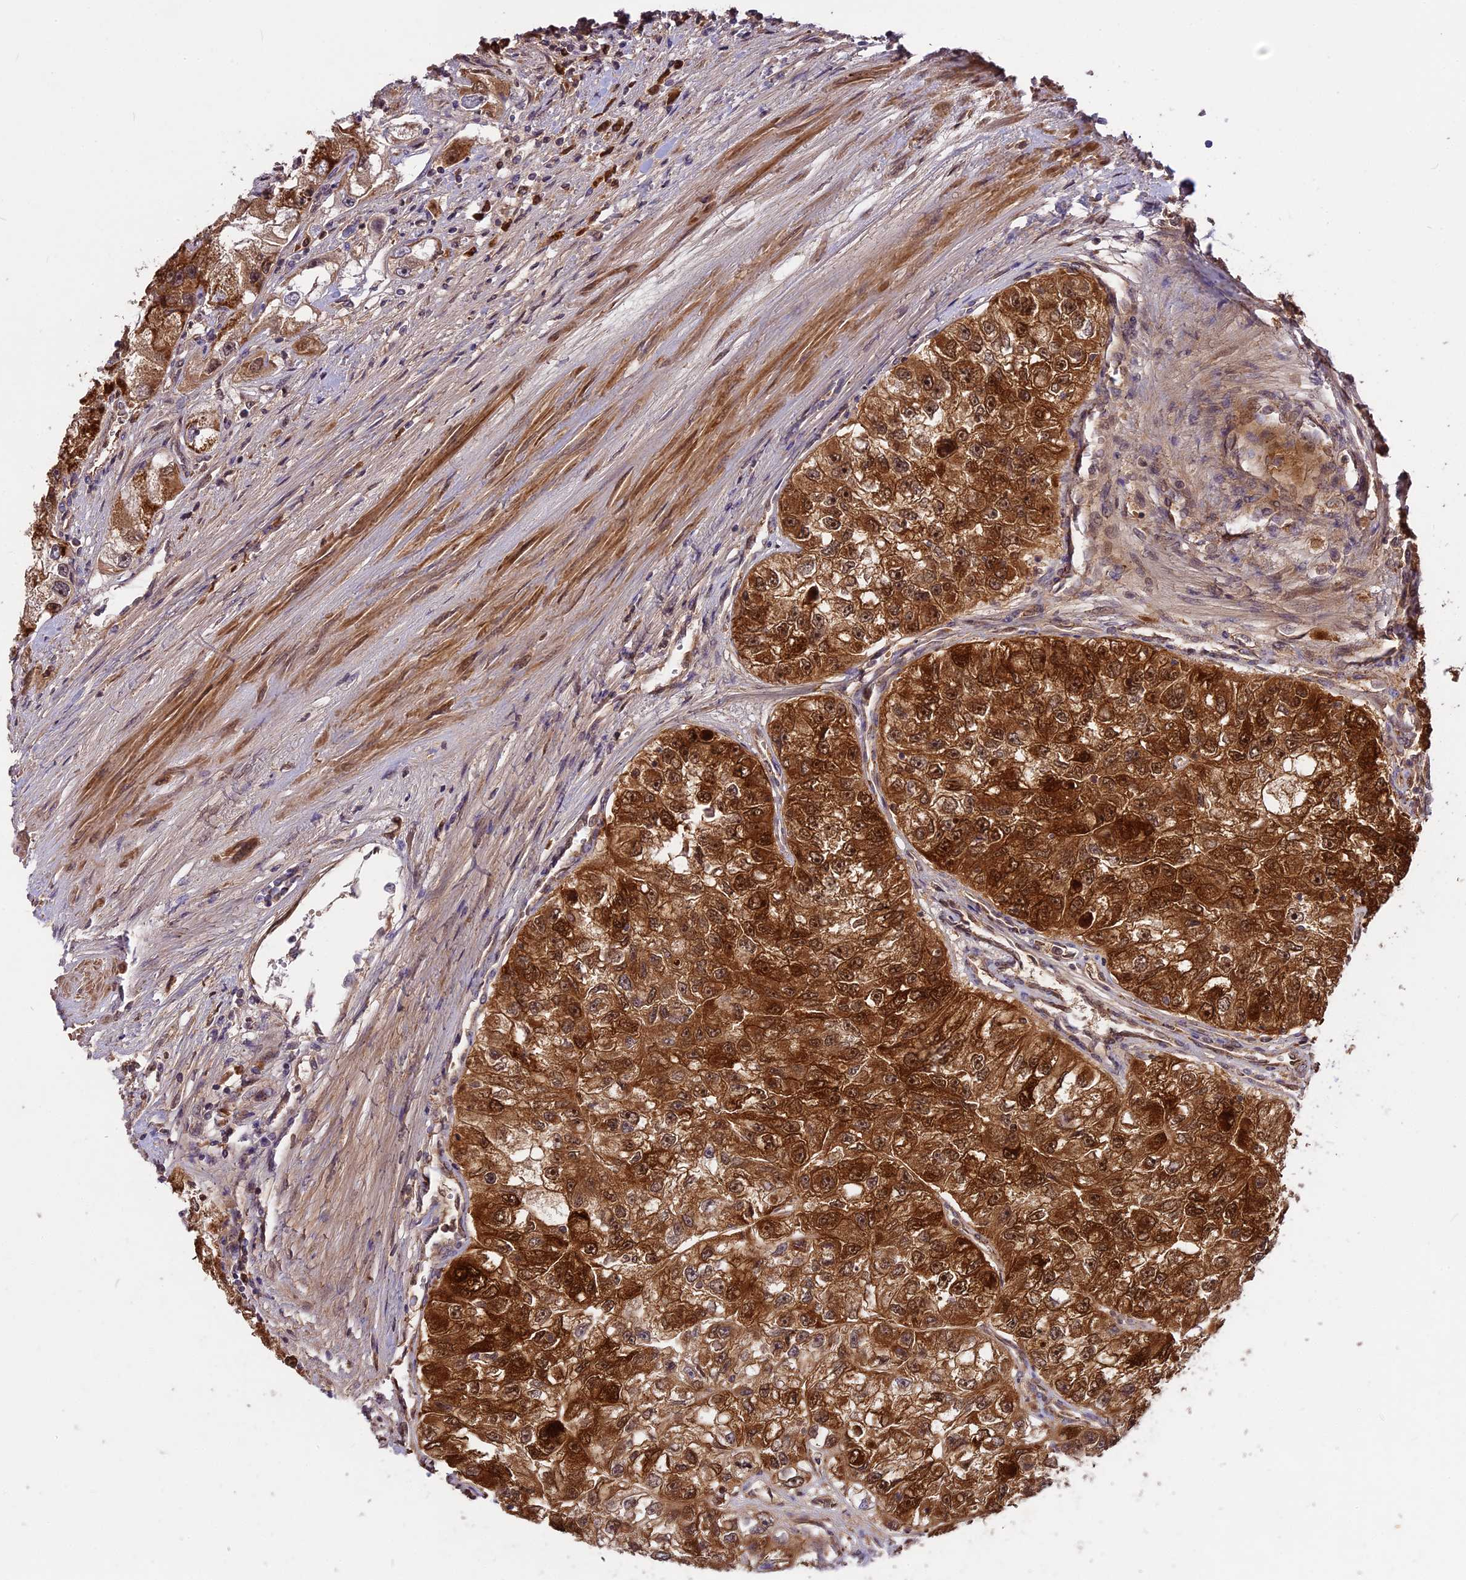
{"staining": {"intensity": "strong", "quantity": ">75%", "location": "cytoplasmic/membranous,nuclear"}, "tissue": "renal cancer", "cell_type": "Tumor cells", "image_type": "cancer", "snomed": [{"axis": "morphology", "description": "Adenocarcinoma, NOS"}, {"axis": "topography", "description": "Kidney"}], "caption": "Protein staining exhibits strong cytoplasmic/membranous and nuclear positivity in about >75% of tumor cells in renal cancer.", "gene": "COX17", "patient": {"sex": "male", "age": 63}}